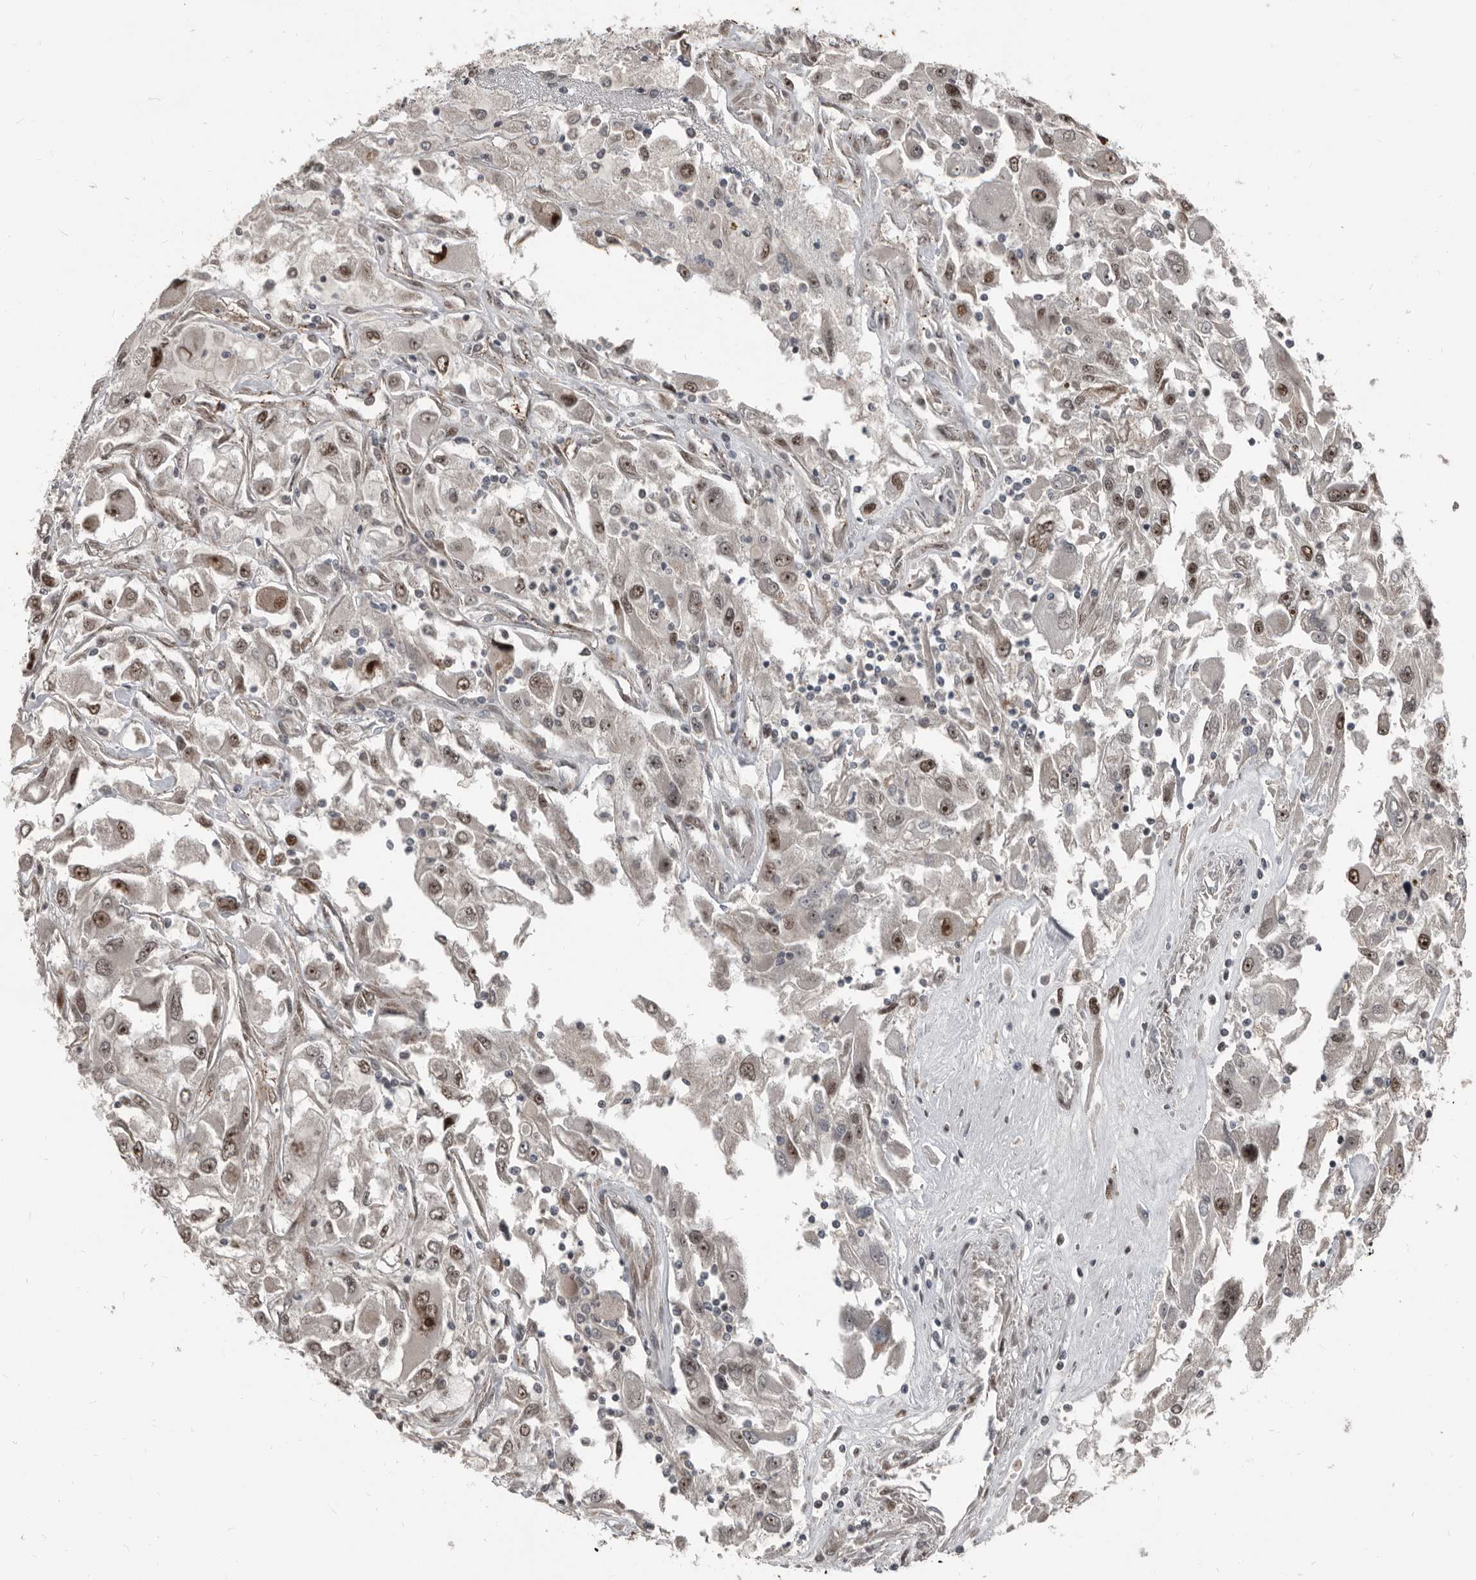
{"staining": {"intensity": "moderate", "quantity": ">75%", "location": "nuclear"}, "tissue": "renal cancer", "cell_type": "Tumor cells", "image_type": "cancer", "snomed": [{"axis": "morphology", "description": "Adenocarcinoma, NOS"}, {"axis": "topography", "description": "Kidney"}], "caption": "About >75% of tumor cells in human renal adenocarcinoma show moderate nuclear protein staining as visualized by brown immunohistochemical staining.", "gene": "CHD1L", "patient": {"sex": "female", "age": 52}}